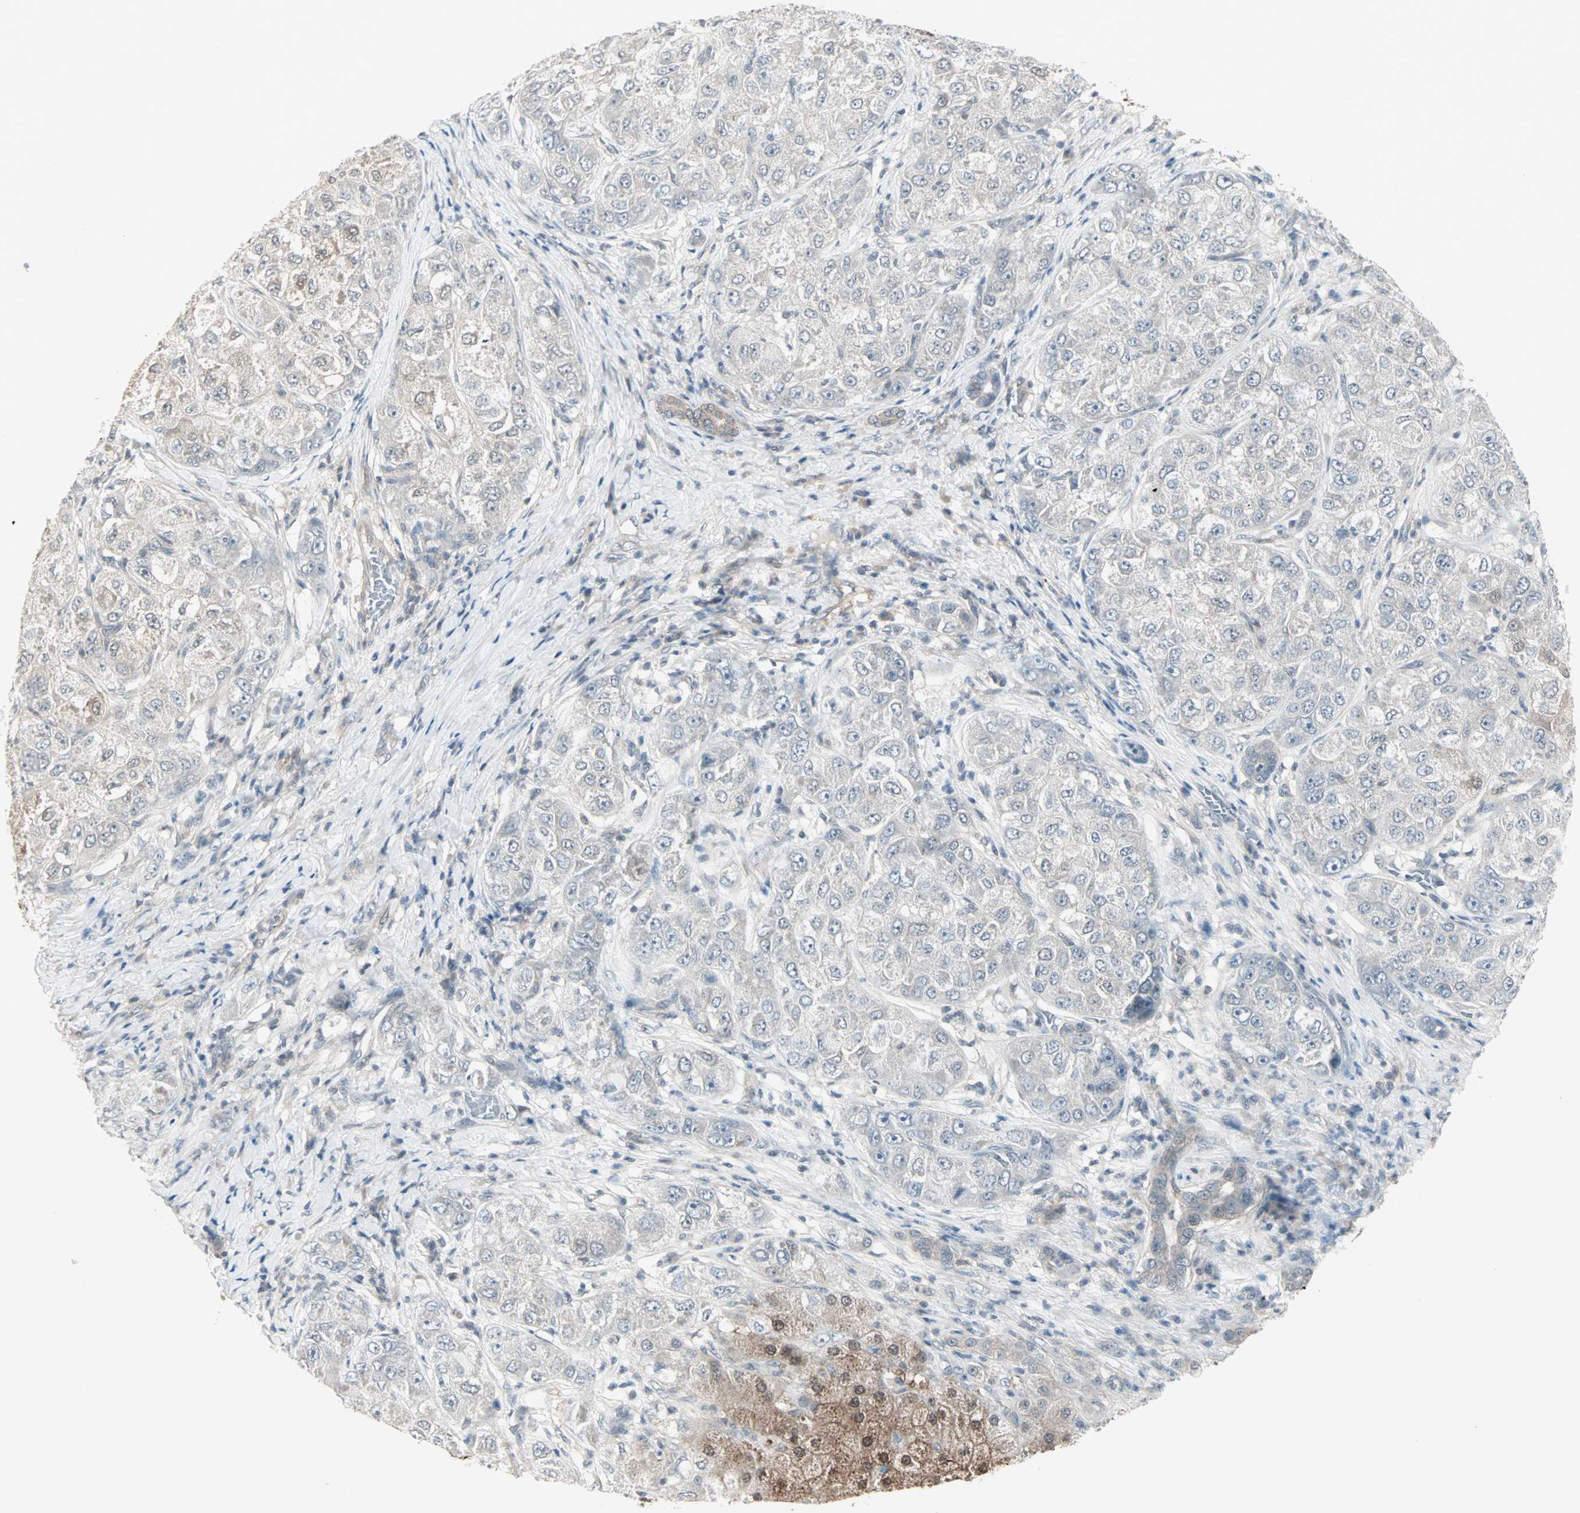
{"staining": {"intensity": "negative", "quantity": "none", "location": "none"}, "tissue": "liver cancer", "cell_type": "Tumor cells", "image_type": "cancer", "snomed": [{"axis": "morphology", "description": "Carcinoma, Hepatocellular, NOS"}, {"axis": "topography", "description": "Liver"}], "caption": "A high-resolution image shows IHC staining of liver cancer, which demonstrates no significant expression in tumor cells.", "gene": "PTPA", "patient": {"sex": "male", "age": 80}}